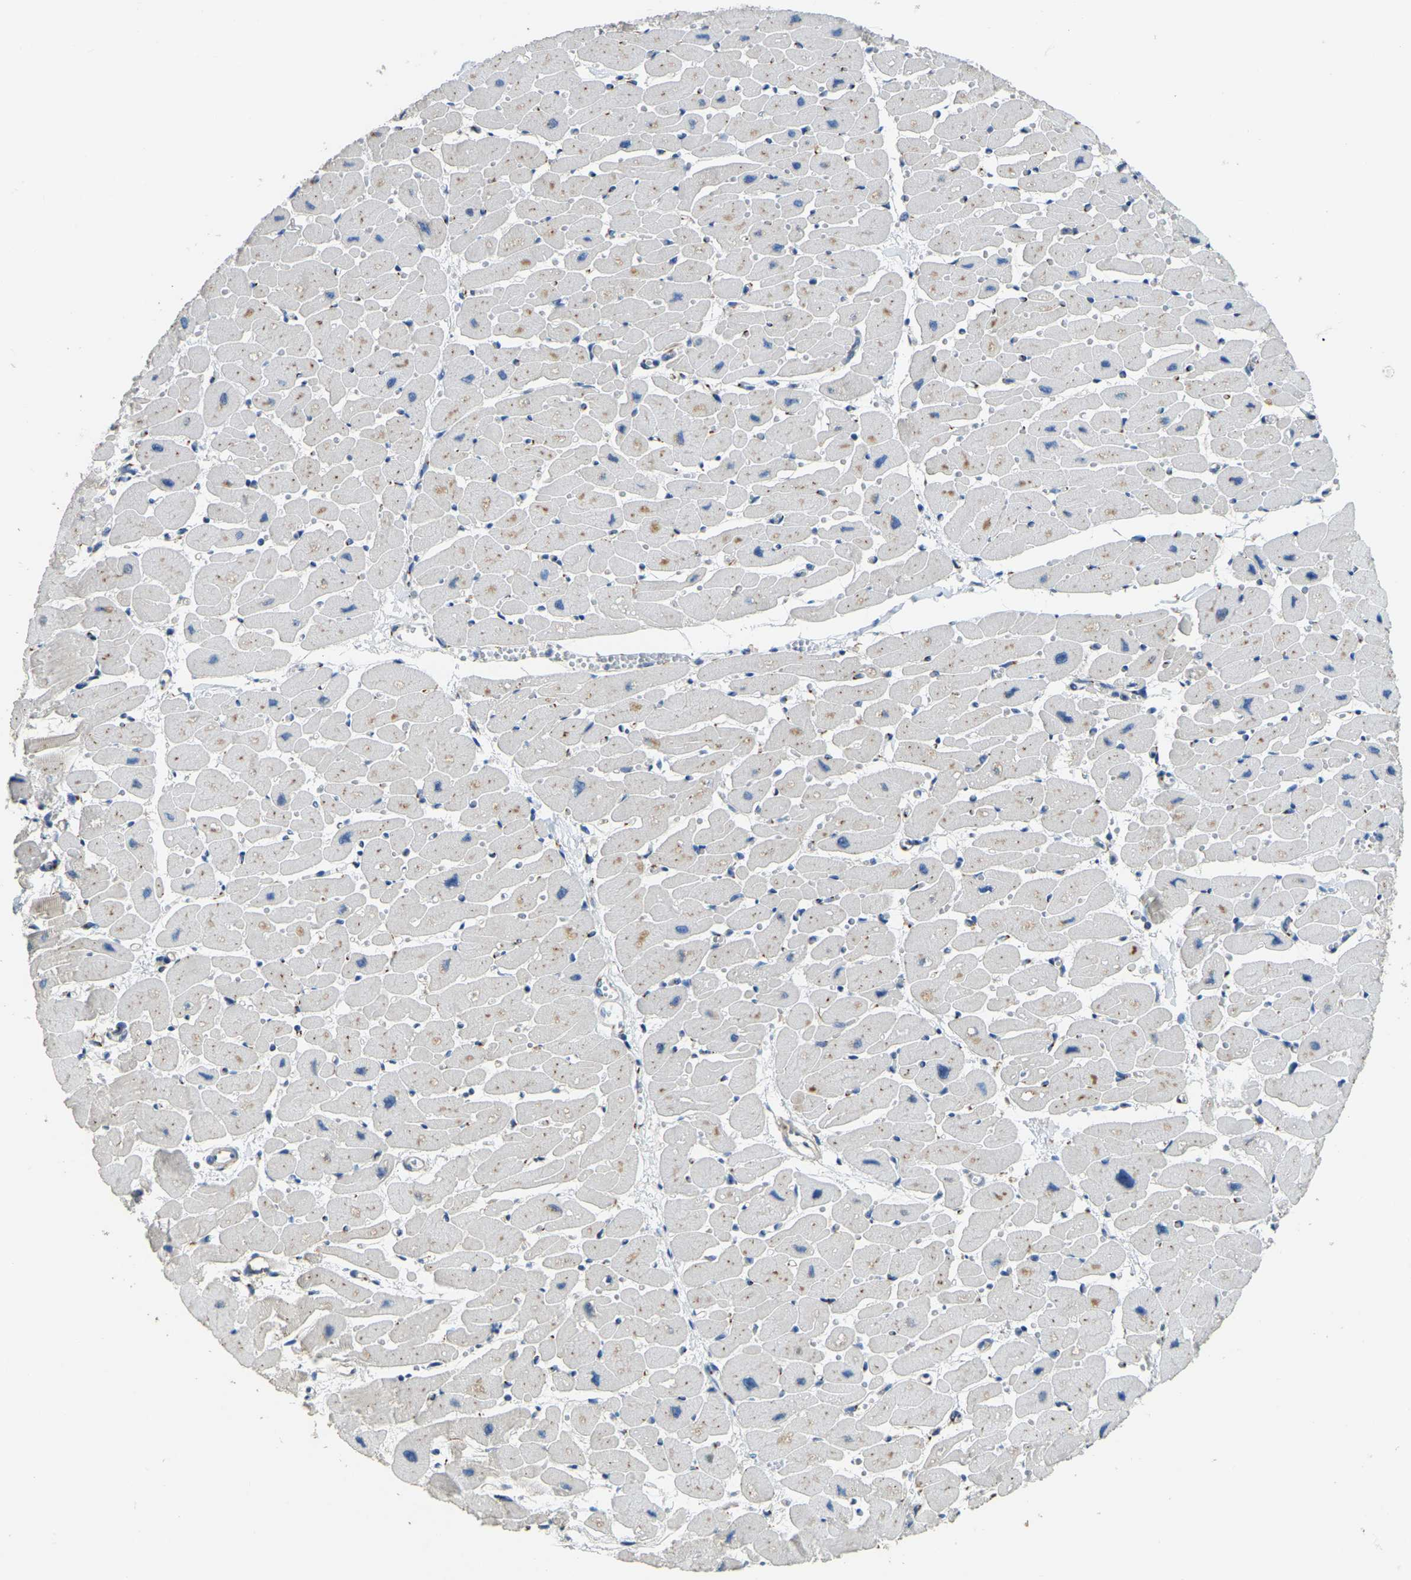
{"staining": {"intensity": "weak", "quantity": "25%-75%", "location": "cytoplasmic/membranous"}, "tissue": "heart muscle", "cell_type": "Cardiomyocytes", "image_type": "normal", "snomed": [{"axis": "morphology", "description": "Normal tissue, NOS"}, {"axis": "topography", "description": "Heart"}], "caption": "Cardiomyocytes show weak cytoplasmic/membranous staining in approximately 25%-75% of cells in normal heart muscle.", "gene": "FAM174A", "patient": {"sex": "female", "age": 54}}